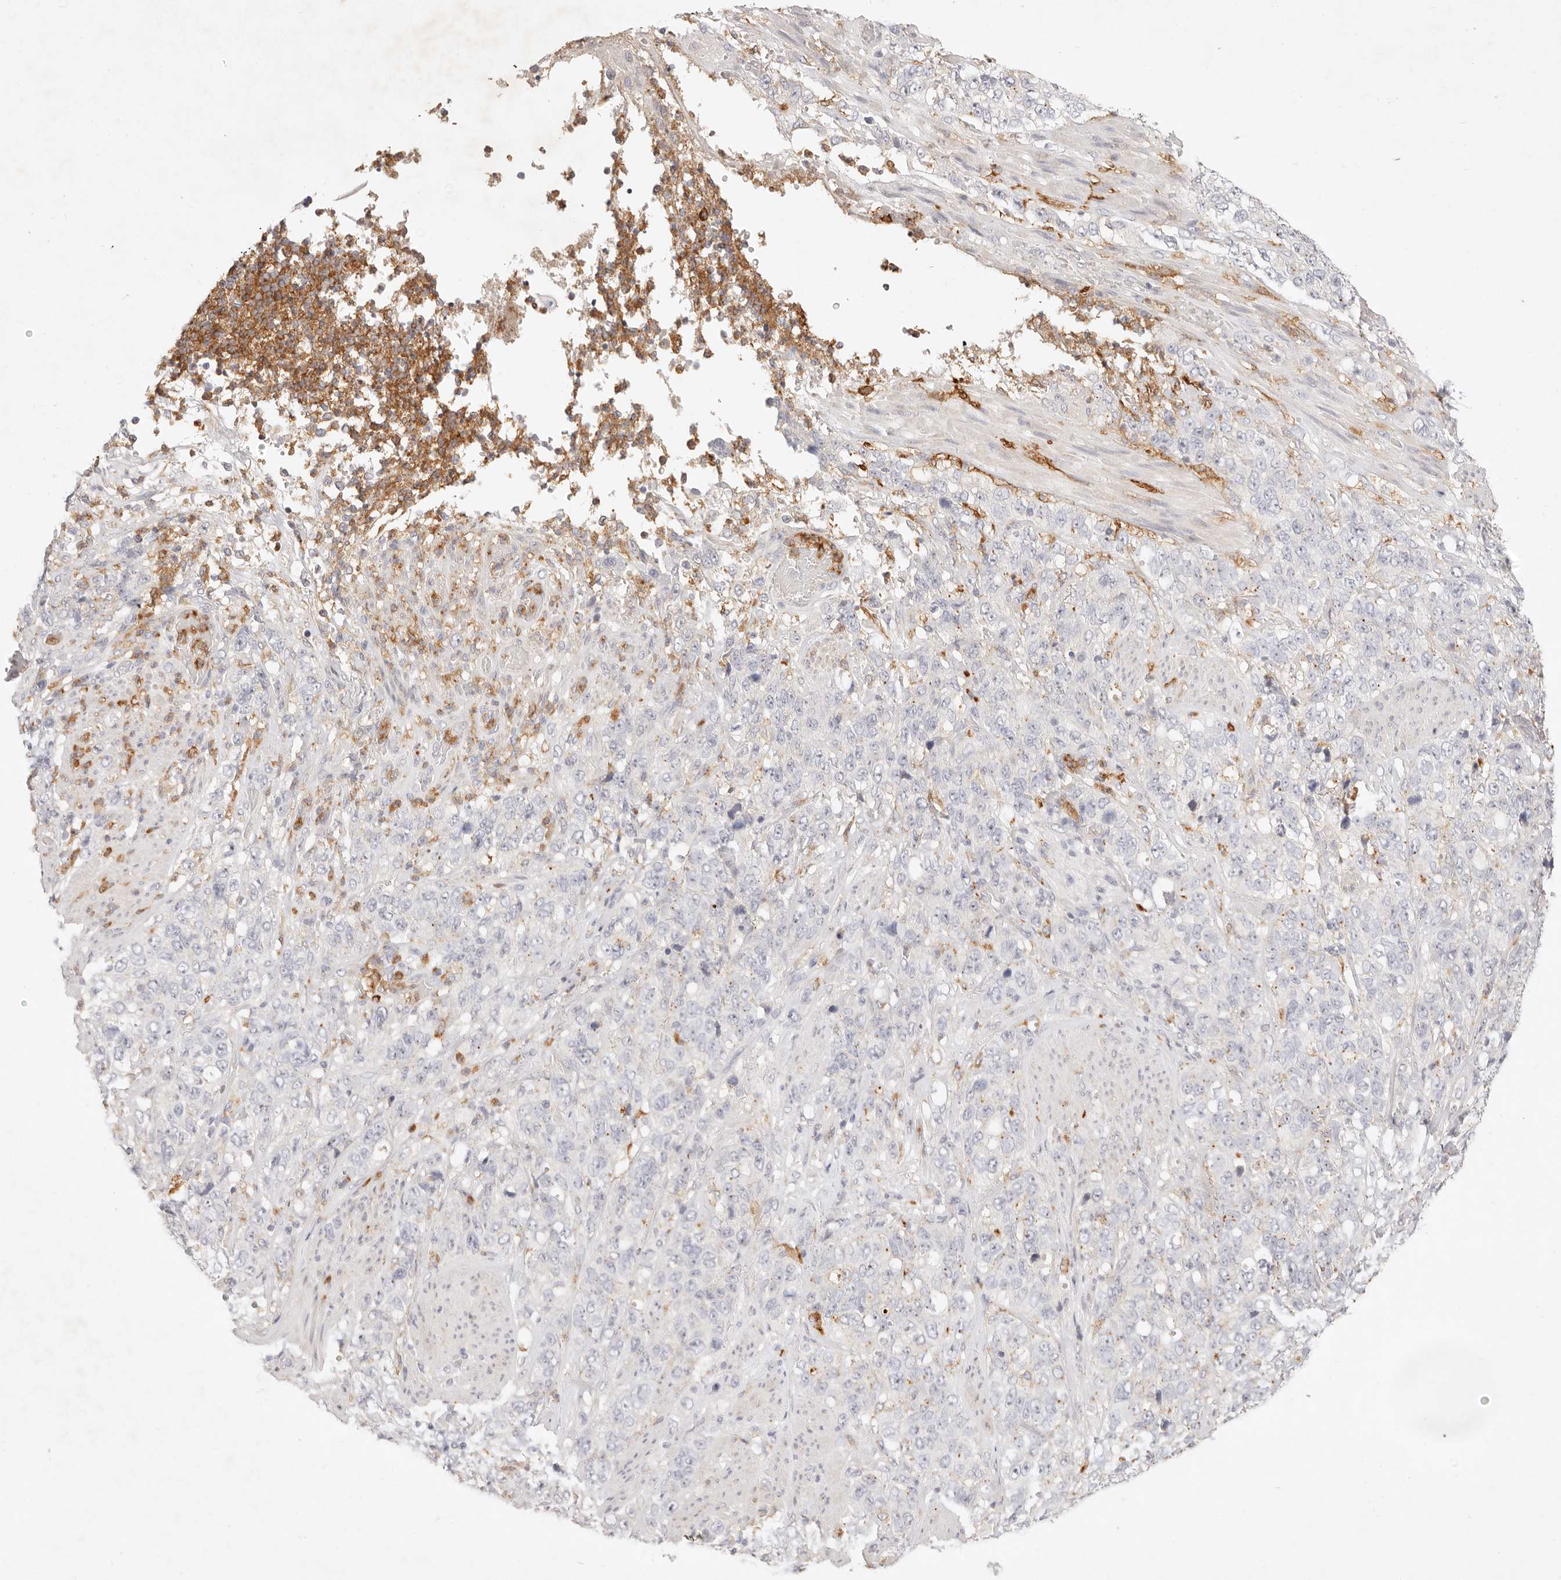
{"staining": {"intensity": "negative", "quantity": "none", "location": "none"}, "tissue": "stomach cancer", "cell_type": "Tumor cells", "image_type": "cancer", "snomed": [{"axis": "morphology", "description": "Adenocarcinoma, NOS"}, {"axis": "topography", "description": "Stomach"}], "caption": "Tumor cells are negative for protein expression in human adenocarcinoma (stomach). Nuclei are stained in blue.", "gene": "GPR84", "patient": {"sex": "male", "age": 48}}